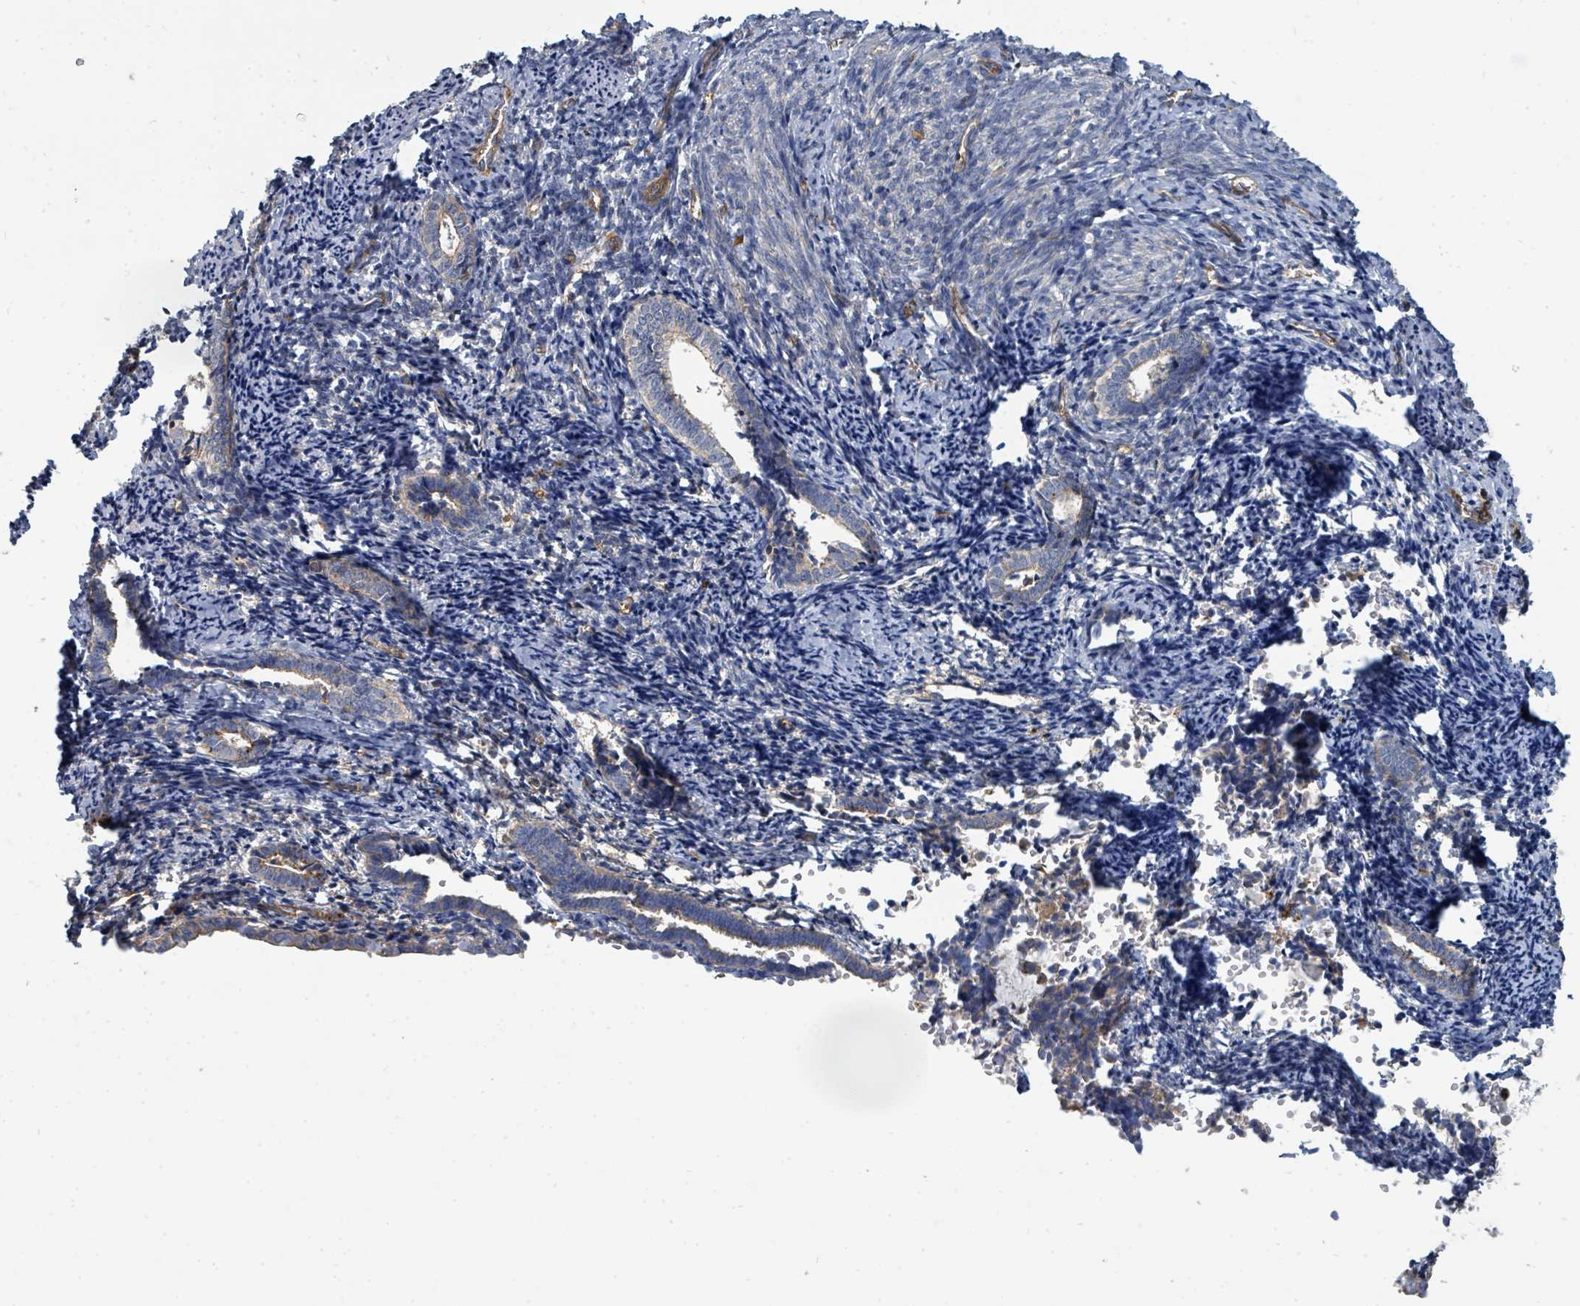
{"staining": {"intensity": "negative", "quantity": "none", "location": "none"}, "tissue": "endometrium", "cell_type": "Cells in endometrial stroma", "image_type": "normal", "snomed": [{"axis": "morphology", "description": "Normal tissue, NOS"}, {"axis": "topography", "description": "Endometrium"}], "caption": "This is an immunohistochemistry (IHC) histopathology image of unremarkable human endometrium. There is no expression in cells in endometrial stroma.", "gene": "BOLA2B", "patient": {"sex": "female", "age": 54}}